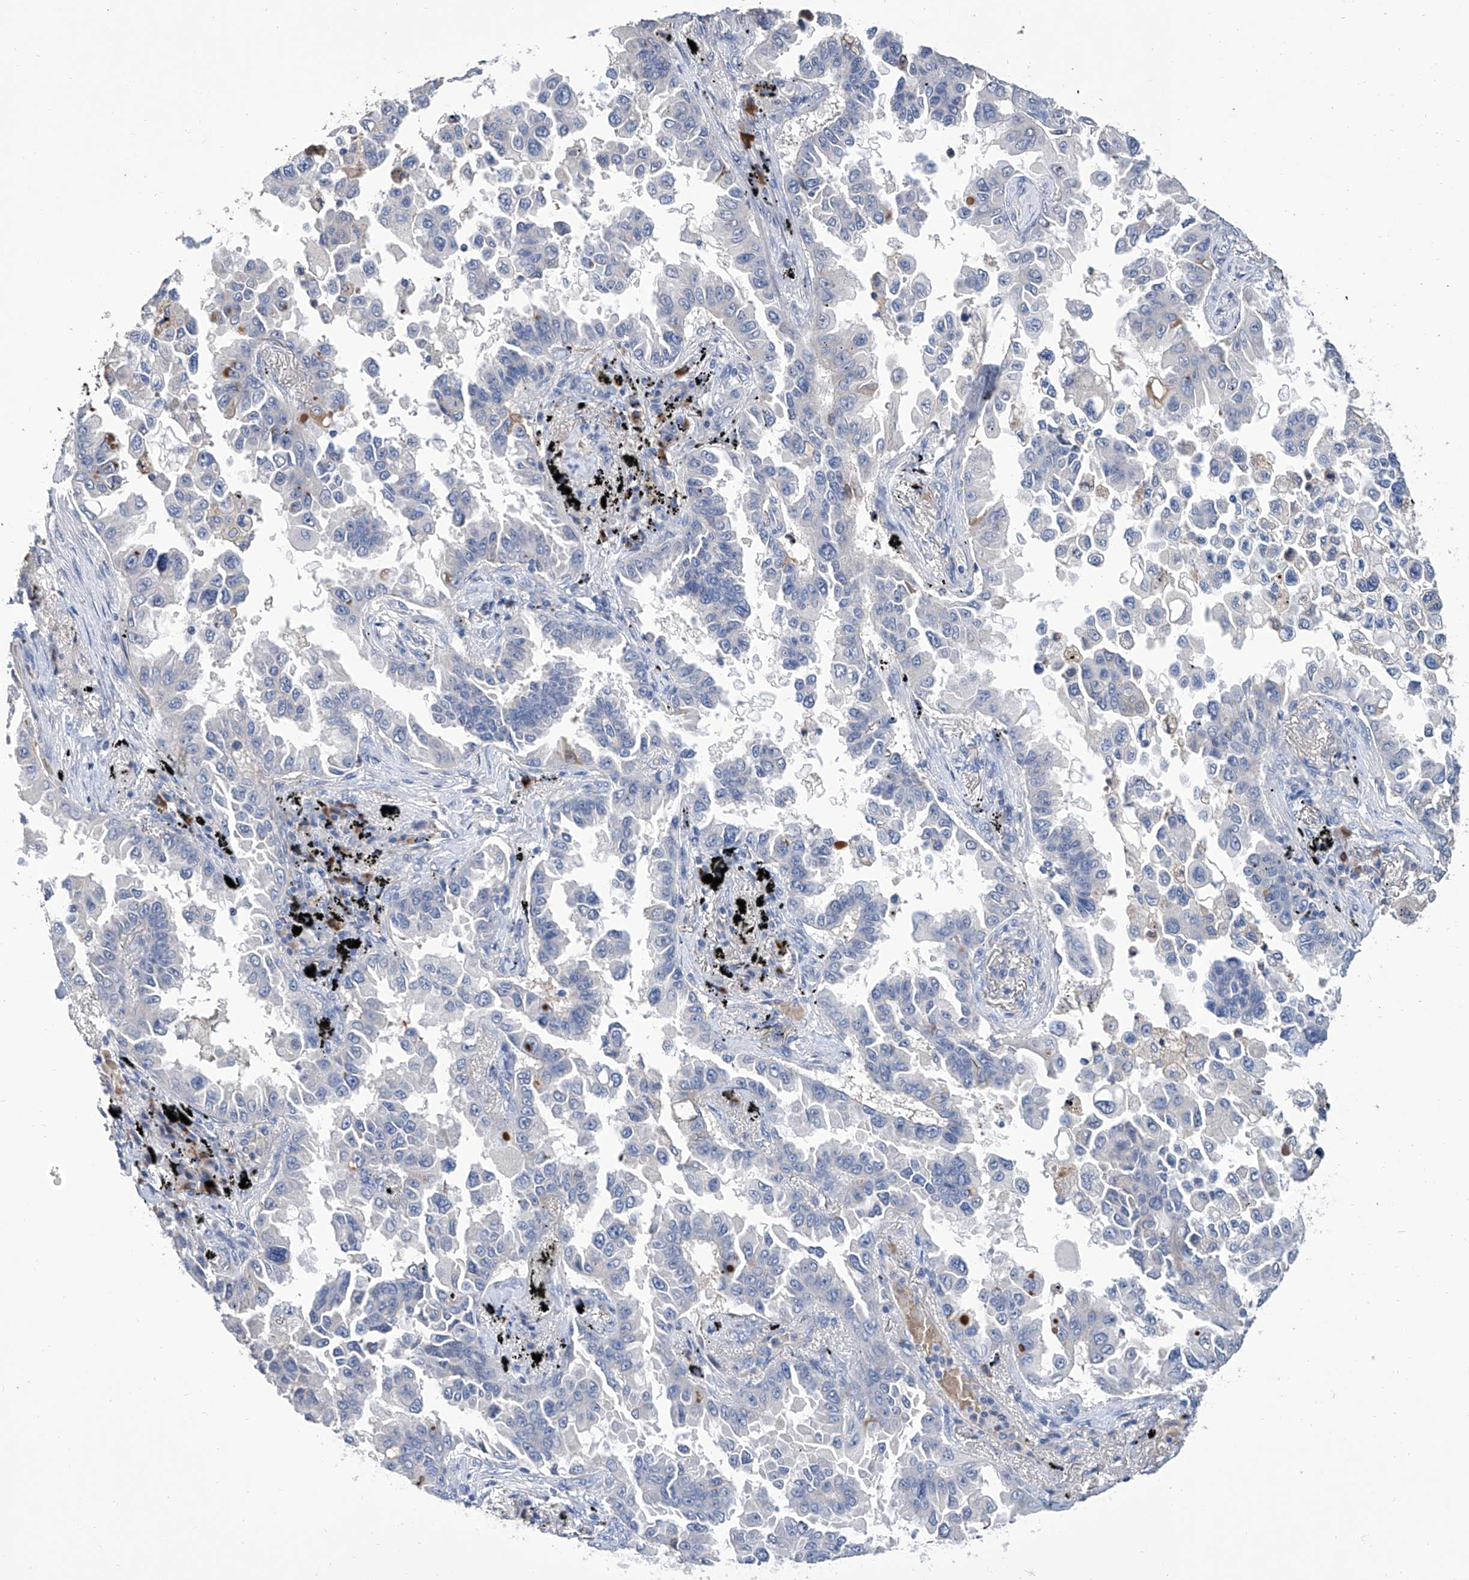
{"staining": {"intensity": "negative", "quantity": "none", "location": "none"}, "tissue": "lung cancer", "cell_type": "Tumor cells", "image_type": "cancer", "snomed": [{"axis": "morphology", "description": "Adenocarcinoma, NOS"}, {"axis": "topography", "description": "Lung"}], "caption": "A high-resolution image shows immunohistochemistry (IHC) staining of adenocarcinoma (lung), which exhibits no significant positivity in tumor cells.", "gene": "GPT", "patient": {"sex": "female", "age": 67}}